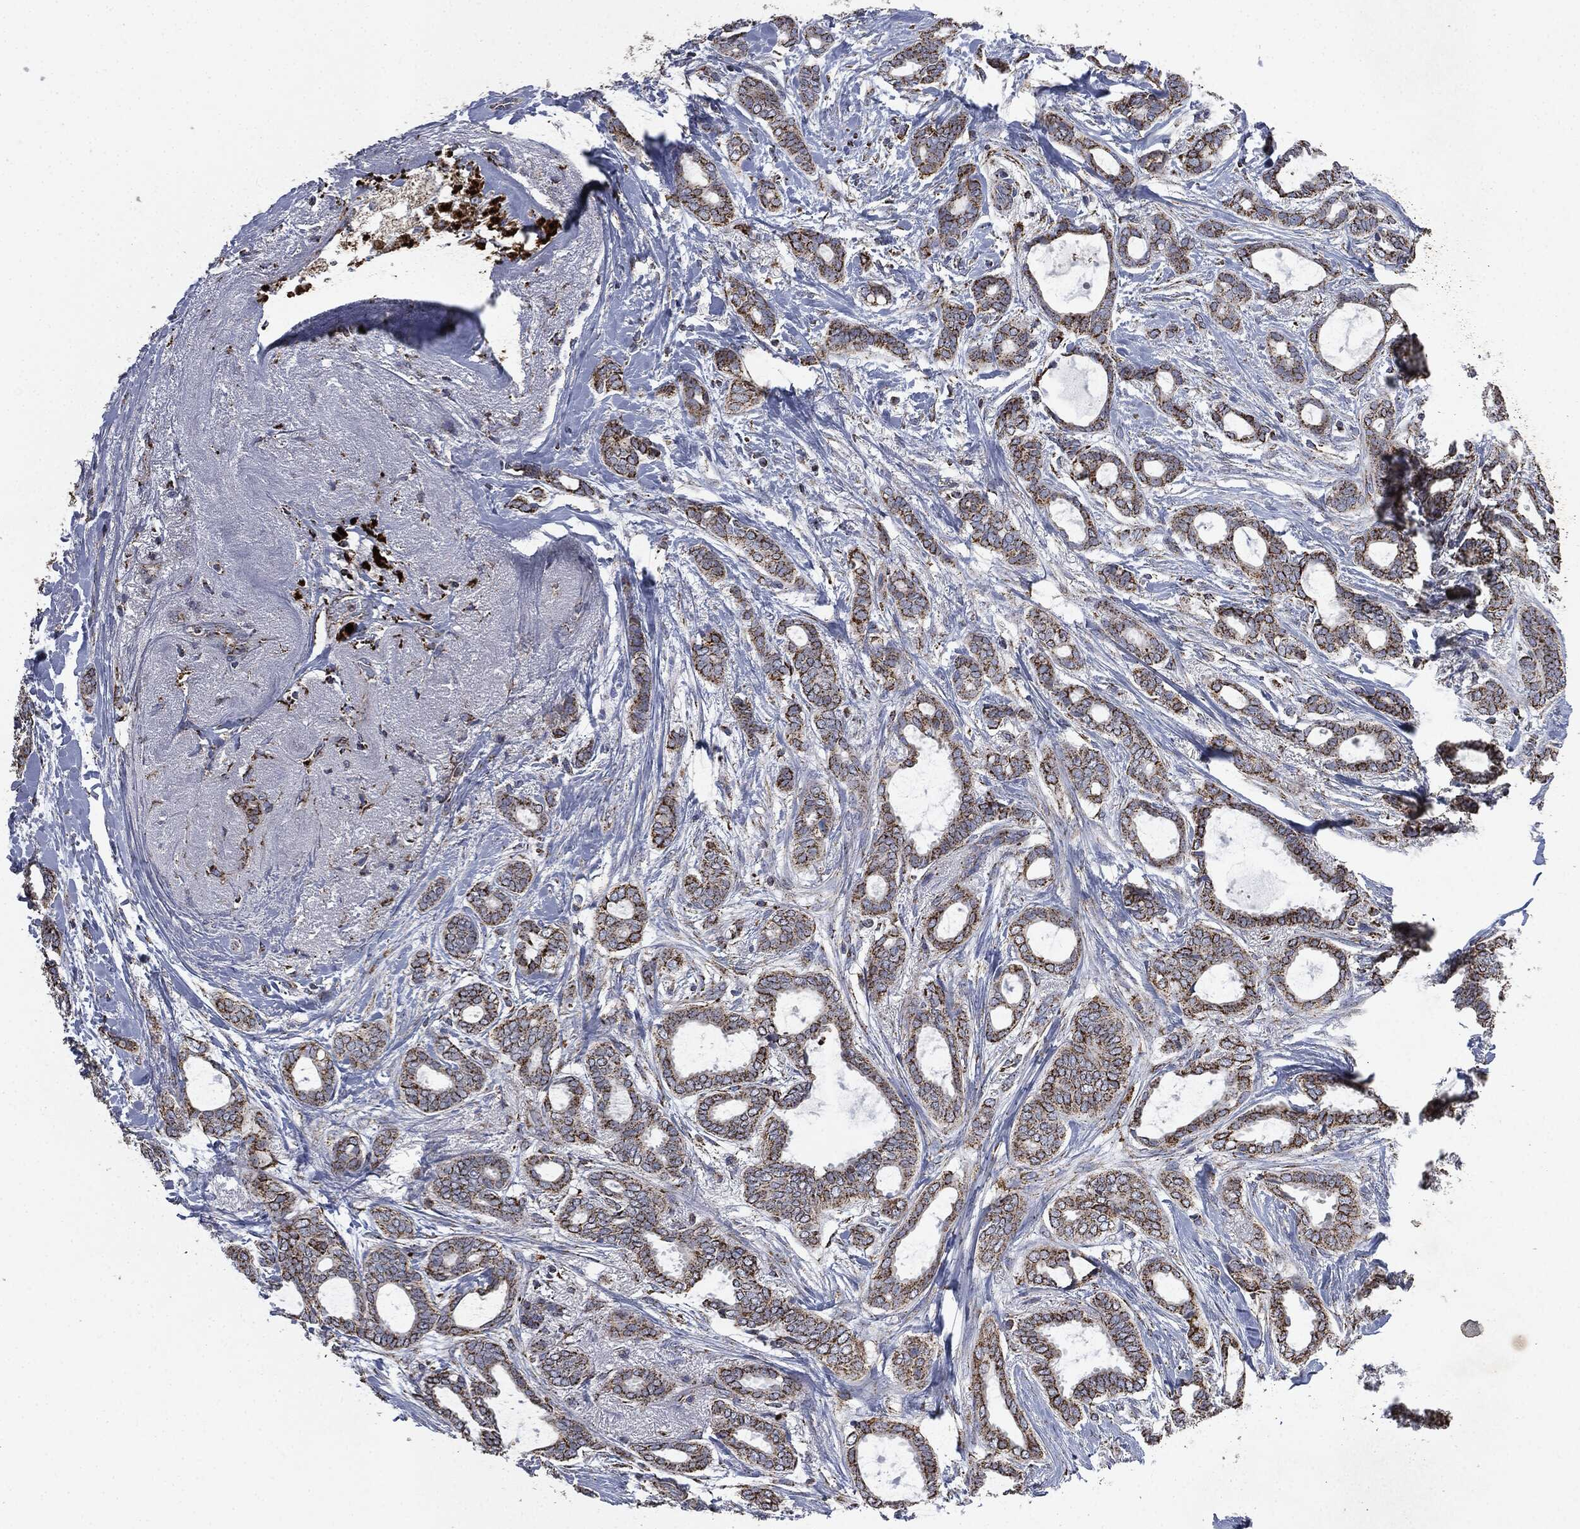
{"staining": {"intensity": "moderate", "quantity": ">75%", "location": "cytoplasmic/membranous"}, "tissue": "breast cancer", "cell_type": "Tumor cells", "image_type": "cancer", "snomed": [{"axis": "morphology", "description": "Duct carcinoma"}, {"axis": "topography", "description": "Breast"}], "caption": "This image demonstrates immunohistochemistry staining of breast intraductal carcinoma, with medium moderate cytoplasmic/membranous expression in about >75% of tumor cells.", "gene": "RYK", "patient": {"sex": "female", "age": 51}}